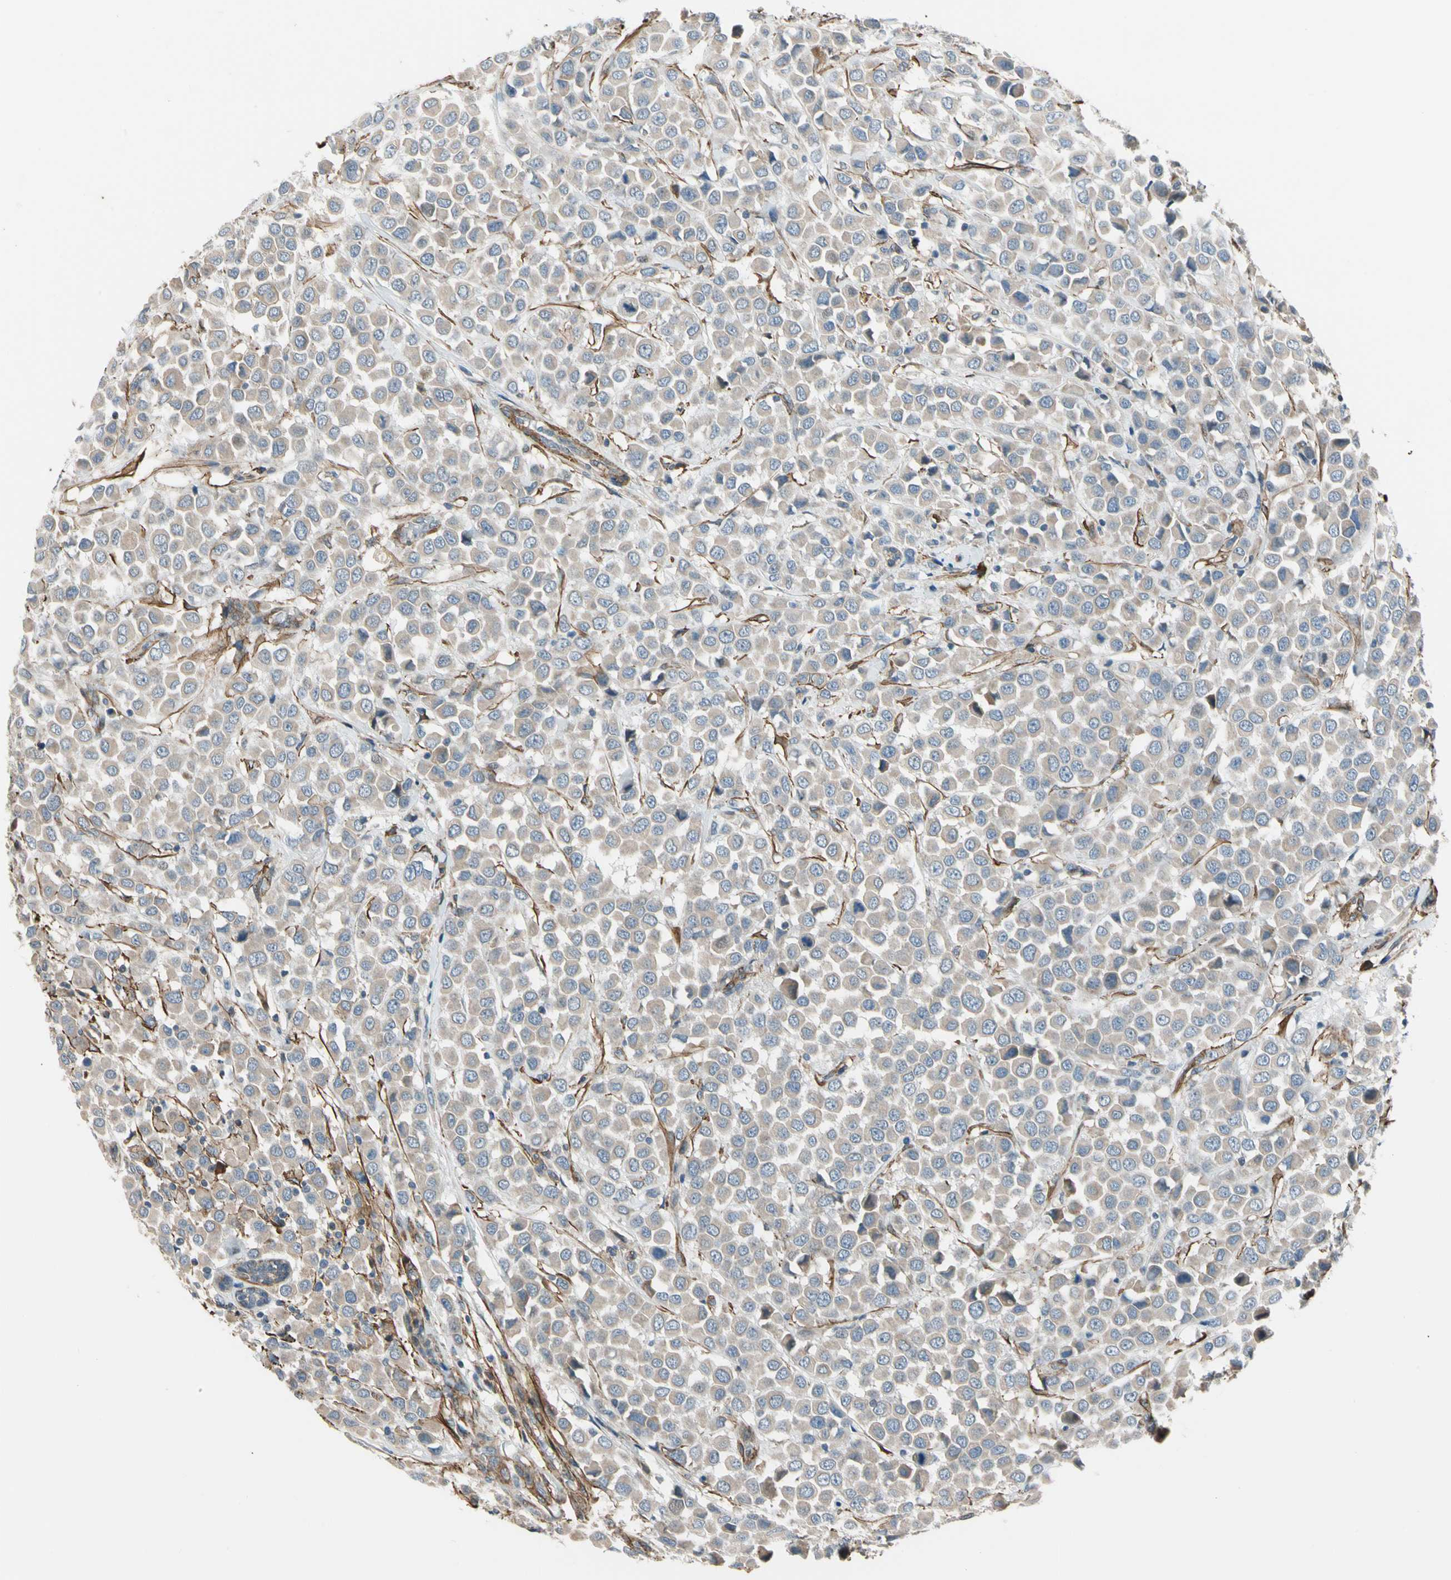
{"staining": {"intensity": "weak", "quantity": ">75%", "location": "cytoplasmic/membranous"}, "tissue": "breast cancer", "cell_type": "Tumor cells", "image_type": "cancer", "snomed": [{"axis": "morphology", "description": "Duct carcinoma"}, {"axis": "topography", "description": "Breast"}], "caption": "Breast cancer stained with immunohistochemistry shows weak cytoplasmic/membranous positivity in about >75% of tumor cells.", "gene": "LIMK2", "patient": {"sex": "female", "age": 61}}